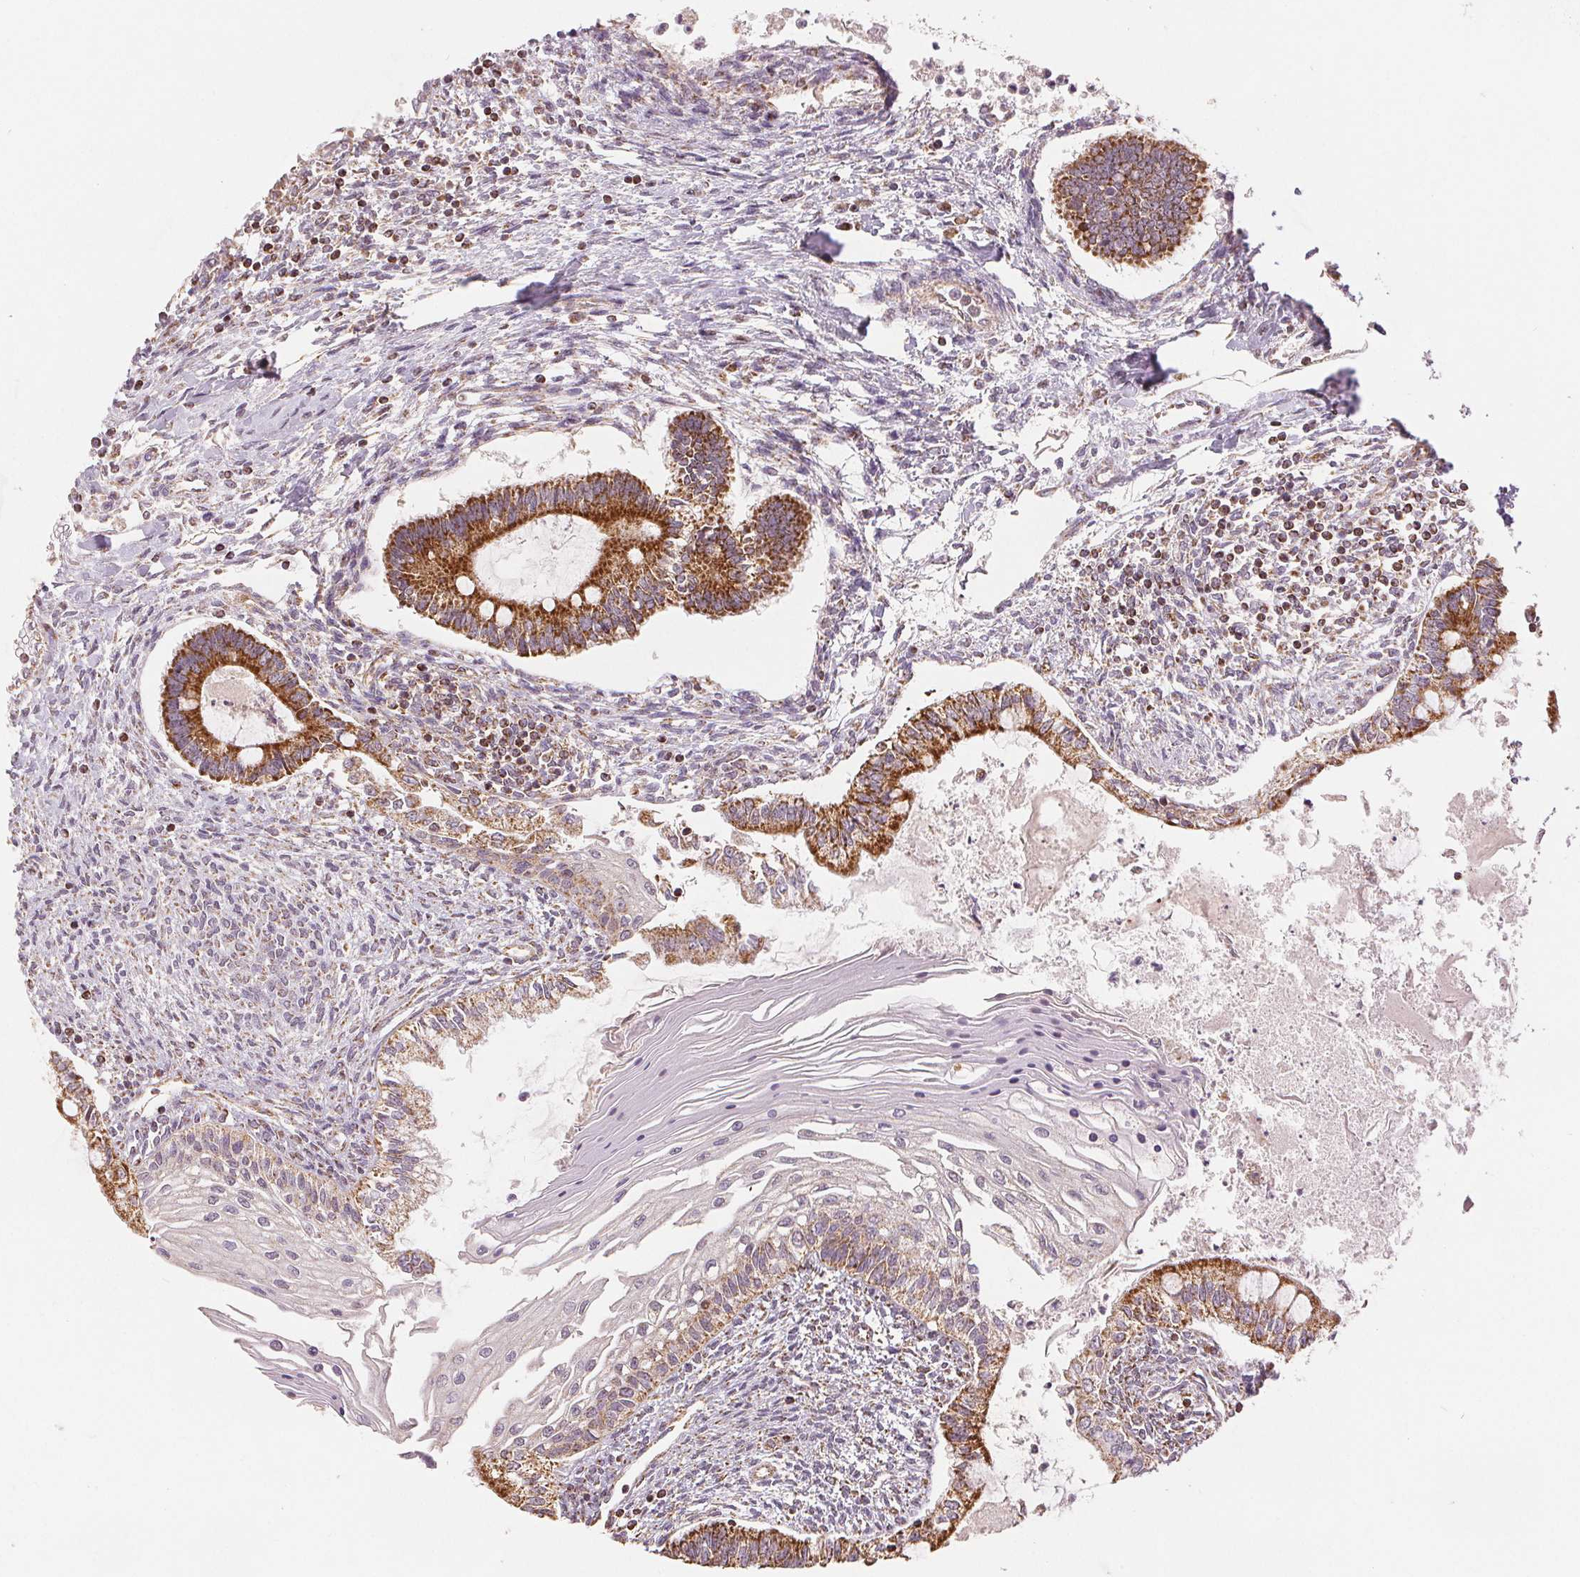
{"staining": {"intensity": "strong", "quantity": ">75%", "location": "cytoplasmic/membranous"}, "tissue": "testis cancer", "cell_type": "Tumor cells", "image_type": "cancer", "snomed": [{"axis": "morphology", "description": "Carcinoma, Embryonal, NOS"}, {"axis": "topography", "description": "Testis"}], "caption": "Brown immunohistochemical staining in testis cancer demonstrates strong cytoplasmic/membranous staining in approximately >75% of tumor cells. The protein of interest is stained brown, and the nuclei are stained in blue (DAB (3,3'-diaminobenzidine) IHC with brightfield microscopy, high magnification).", "gene": "SDHB", "patient": {"sex": "male", "age": 37}}